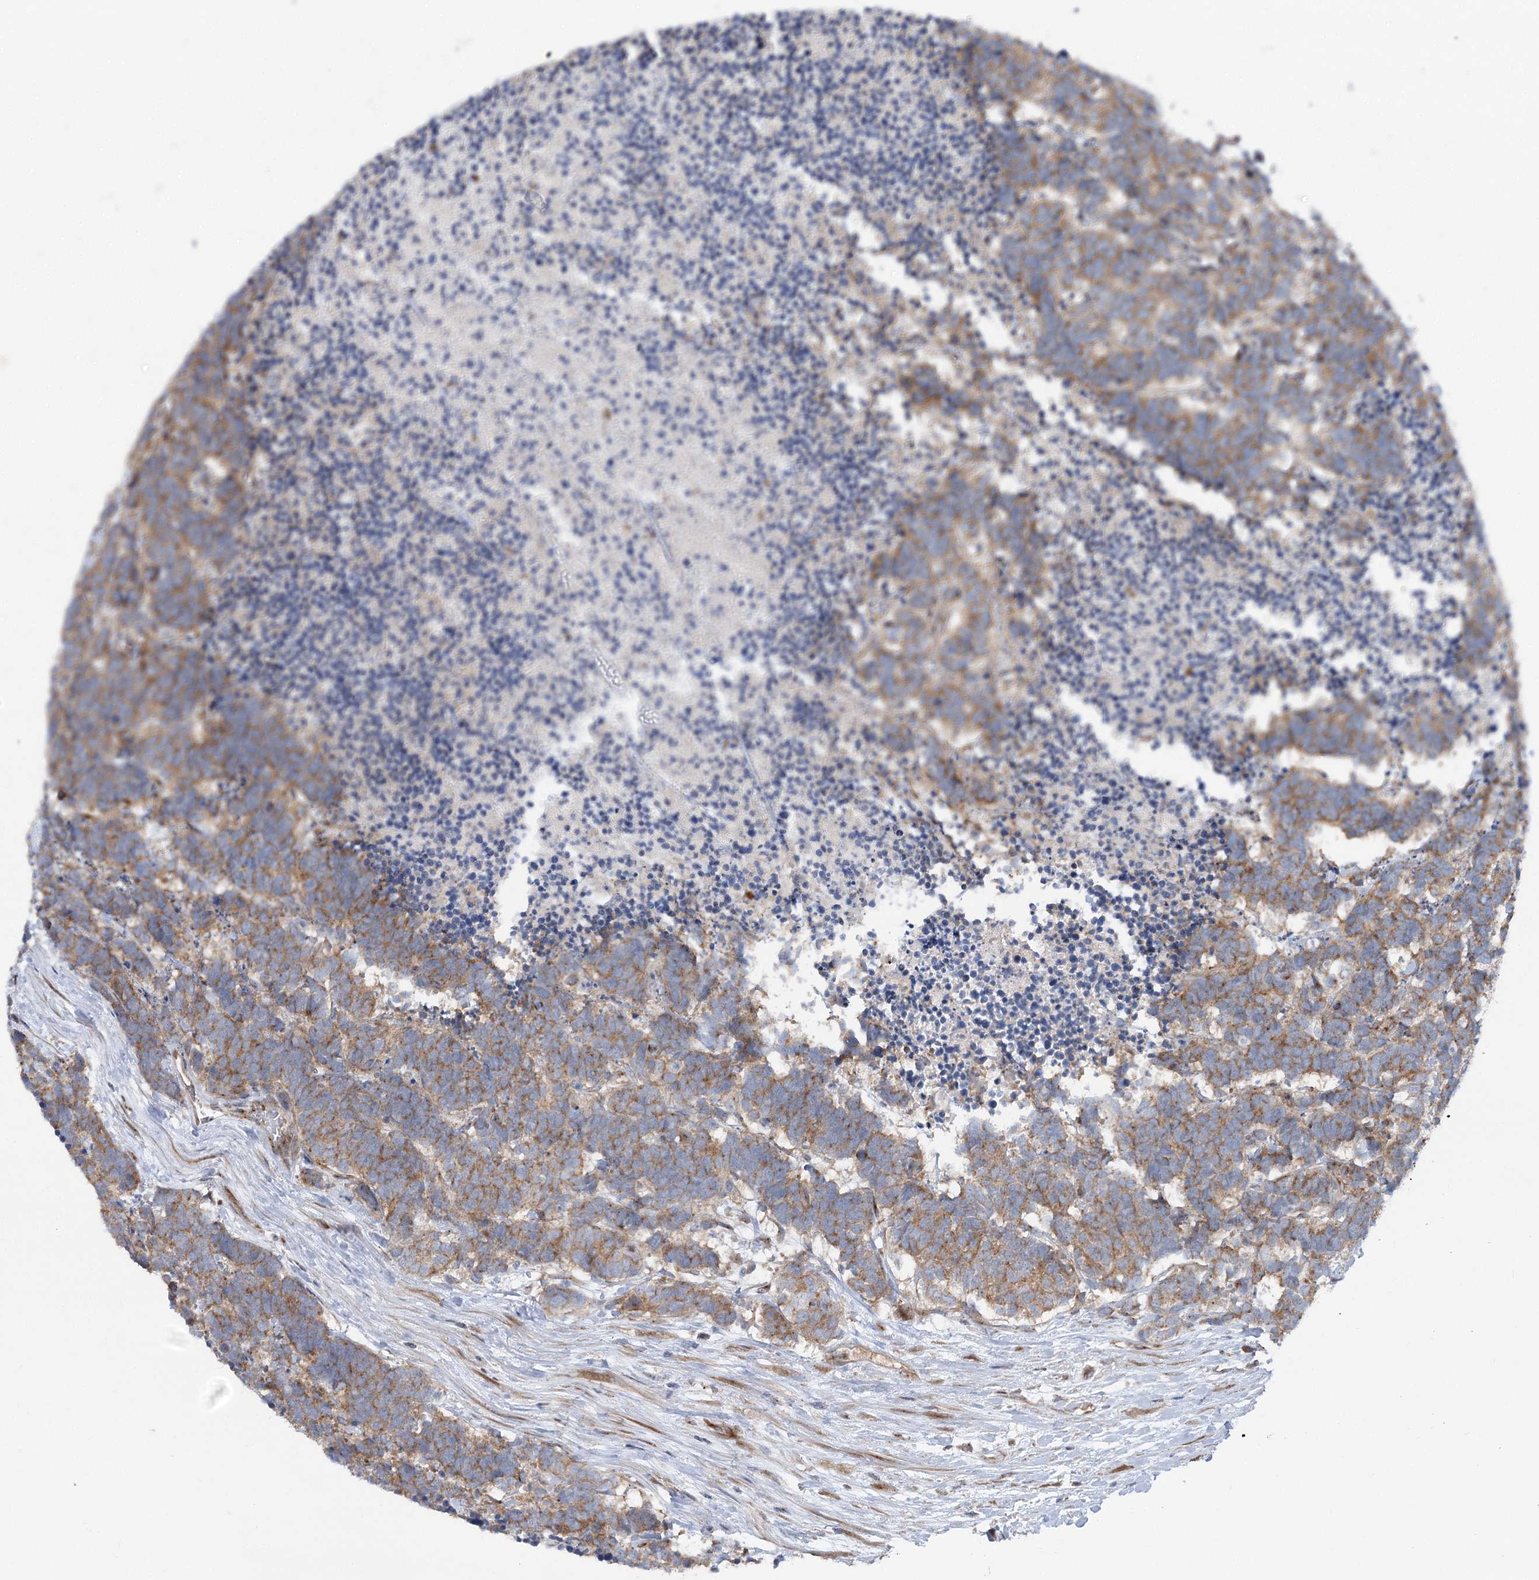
{"staining": {"intensity": "moderate", "quantity": ">75%", "location": "cytoplasmic/membranous"}, "tissue": "carcinoid", "cell_type": "Tumor cells", "image_type": "cancer", "snomed": [{"axis": "morphology", "description": "Carcinoma, NOS"}, {"axis": "morphology", "description": "Carcinoid, malignant, NOS"}, {"axis": "topography", "description": "Urinary bladder"}], "caption": "Malignant carcinoid stained with a brown dye exhibits moderate cytoplasmic/membranous positive staining in approximately >75% of tumor cells.", "gene": "SCN11A", "patient": {"sex": "male", "age": 57}}